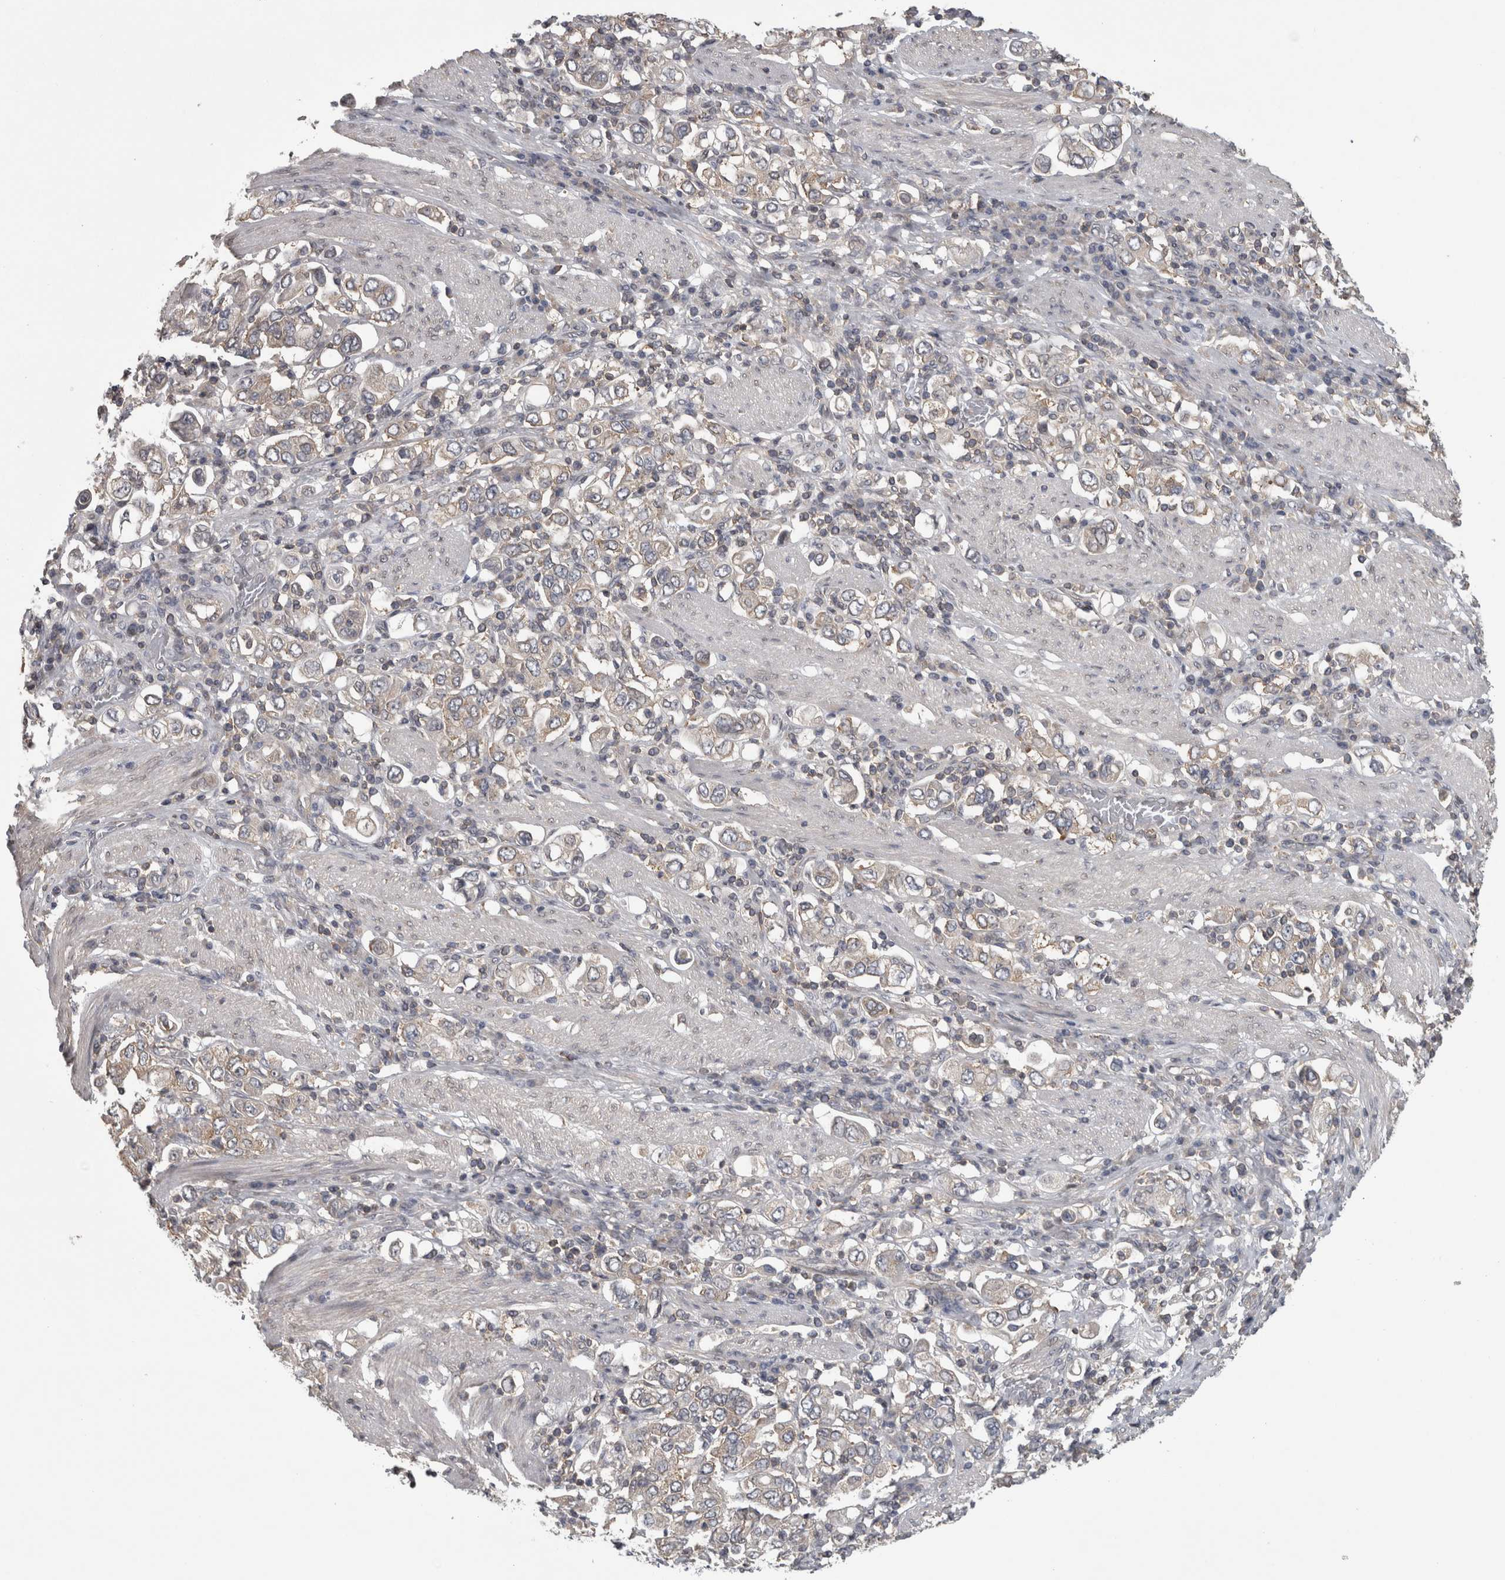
{"staining": {"intensity": "weak", "quantity": "<25%", "location": "cytoplasmic/membranous"}, "tissue": "stomach cancer", "cell_type": "Tumor cells", "image_type": "cancer", "snomed": [{"axis": "morphology", "description": "Adenocarcinoma, NOS"}, {"axis": "topography", "description": "Stomach, upper"}], "caption": "This is an IHC micrograph of human stomach adenocarcinoma. There is no positivity in tumor cells.", "gene": "ATXN2", "patient": {"sex": "male", "age": 62}}